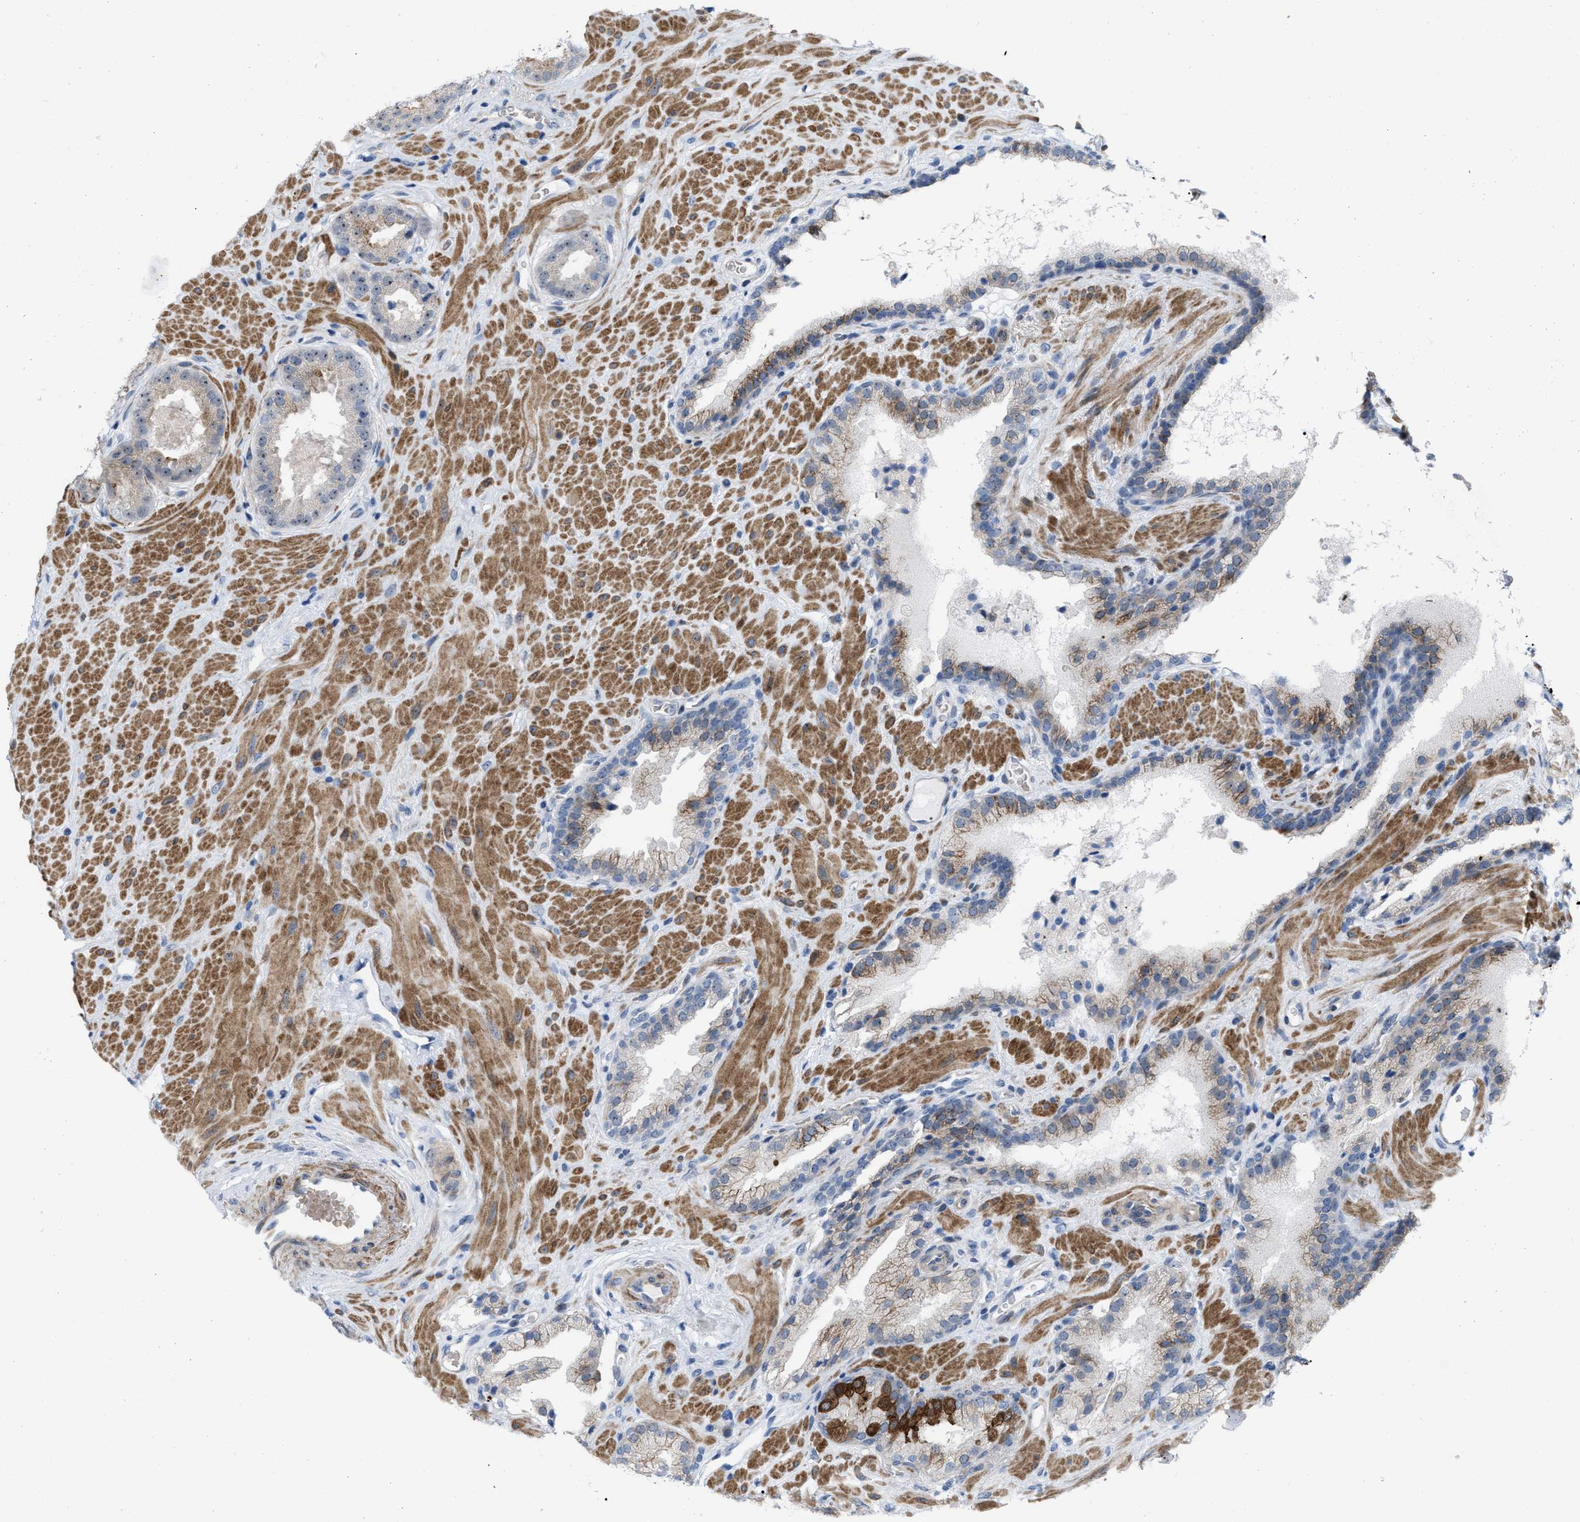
{"staining": {"intensity": "moderate", "quantity": ">75%", "location": "nuclear"}, "tissue": "prostate cancer", "cell_type": "Tumor cells", "image_type": "cancer", "snomed": [{"axis": "morphology", "description": "Adenocarcinoma, Low grade"}, {"axis": "topography", "description": "Prostate"}], "caption": "Protein expression analysis of human adenocarcinoma (low-grade) (prostate) reveals moderate nuclear positivity in approximately >75% of tumor cells.", "gene": "POLR1F", "patient": {"sex": "male", "age": 71}}